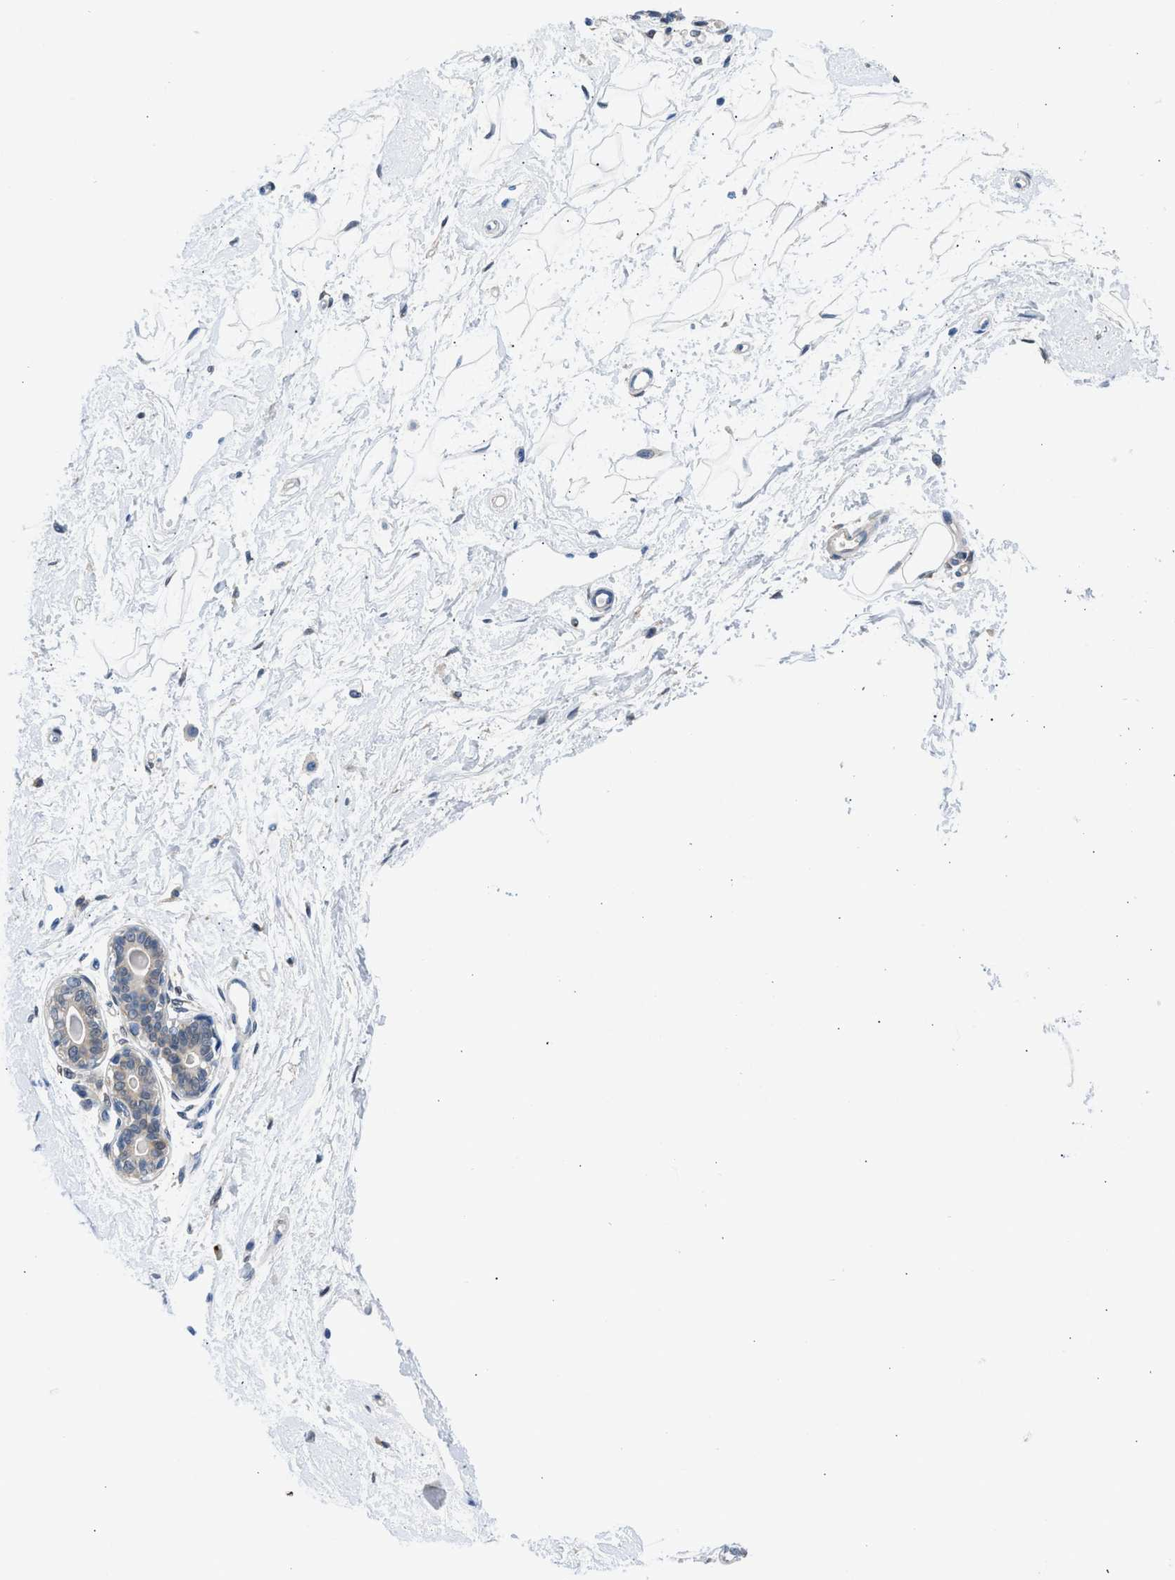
{"staining": {"intensity": "weak", "quantity": "25%-75%", "location": "cytoplasmic/membranous"}, "tissue": "breast", "cell_type": "Adipocytes", "image_type": "normal", "snomed": [{"axis": "morphology", "description": "Normal tissue, NOS"}, {"axis": "topography", "description": "Breast"}], "caption": "Immunohistochemical staining of unremarkable human breast reveals 25%-75% levels of weak cytoplasmic/membranous protein positivity in about 25%-75% of adipocytes.", "gene": "CBR1", "patient": {"sex": "female", "age": 45}}